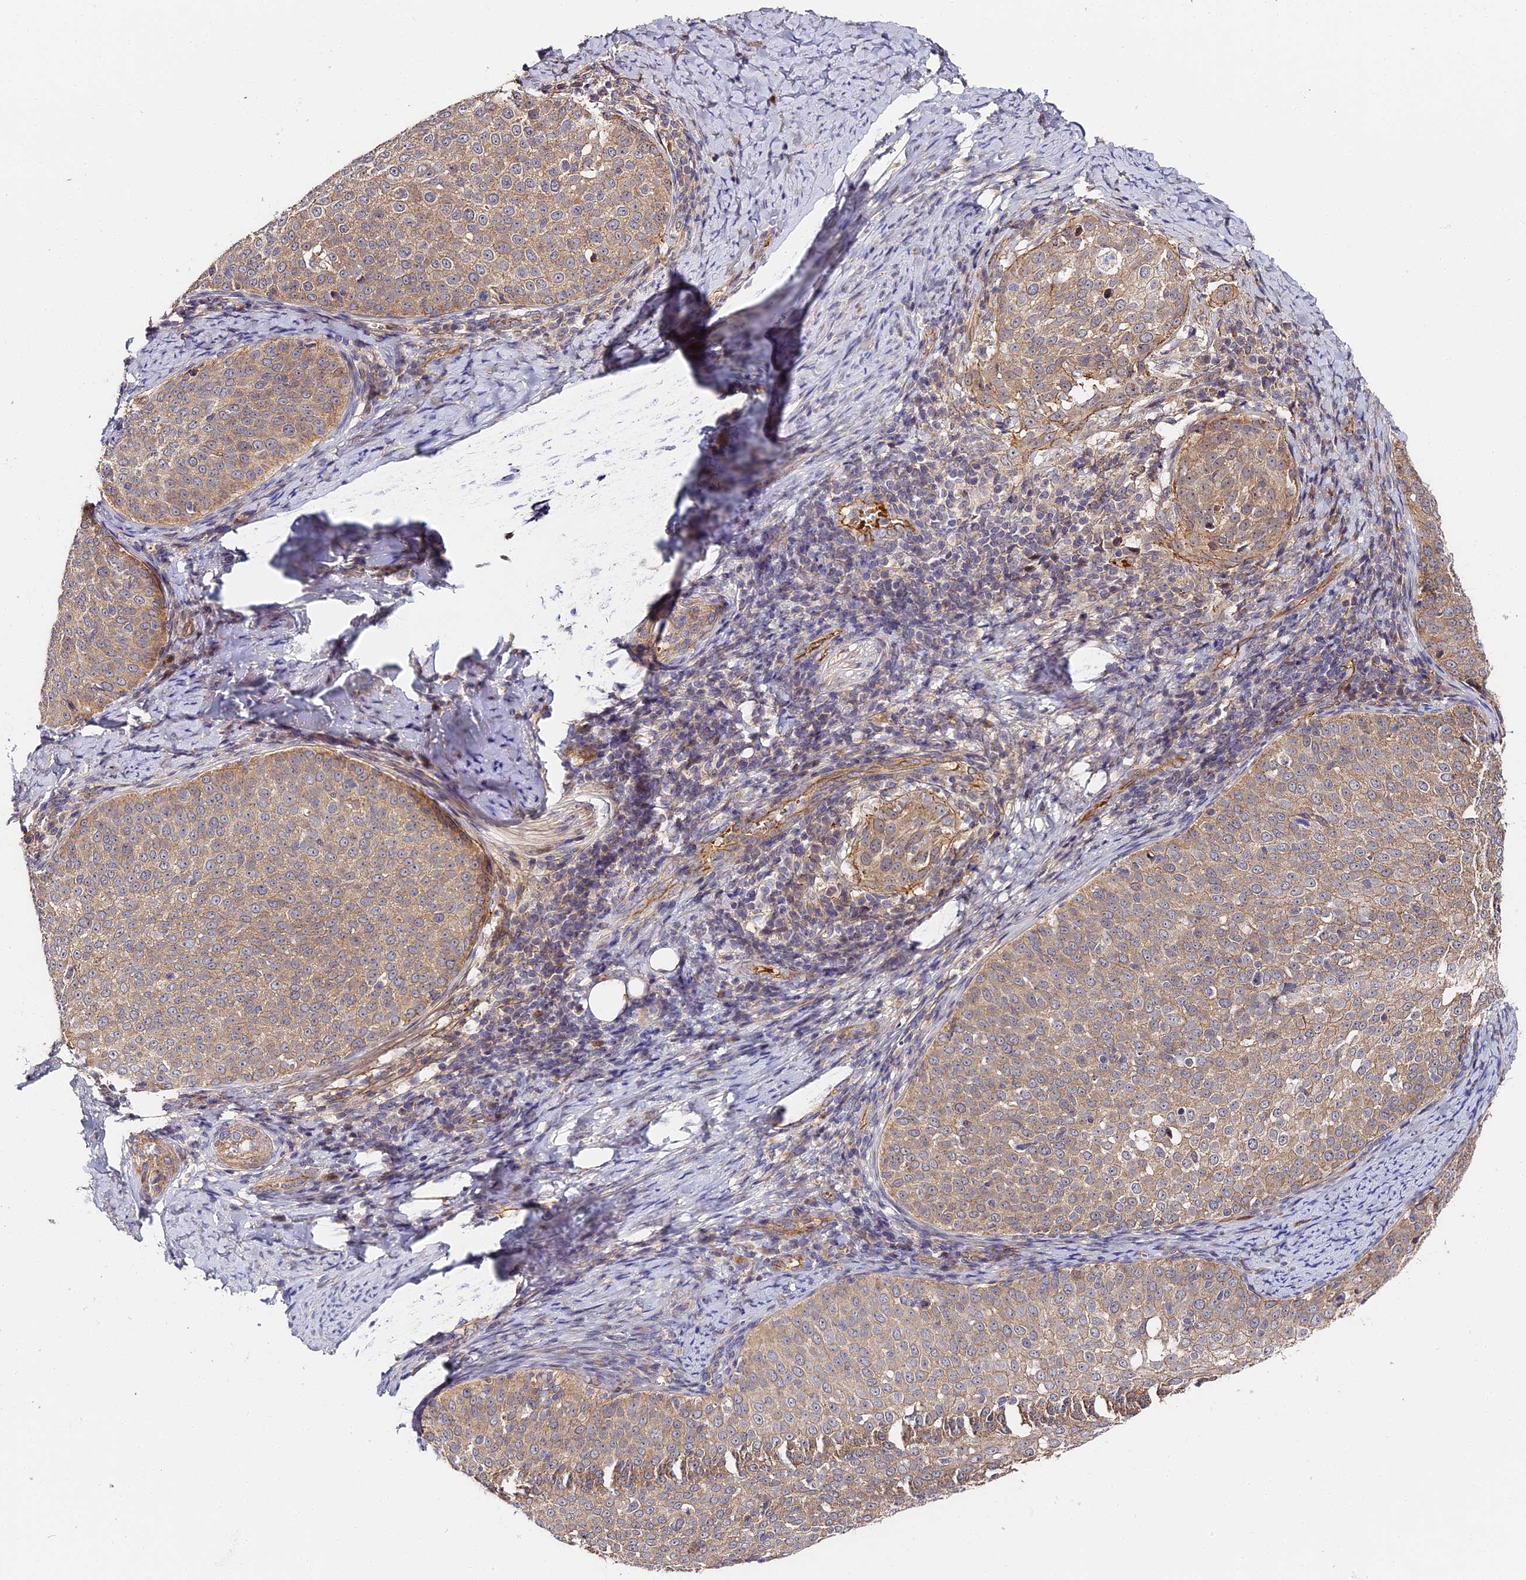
{"staining": {"intensity": "weak", "quantity": ">75%", "location": "cytoplasmic/membranous"}, "tissue": "cervical cancer", "cell_type": "Tumor cells", "image_type": "cancer", "snomed": [{"axis": "morphology", "description": "Squamous cell carcinoma, NOS"}, {"axis": "topography", "description": "Cervix"}], "caption": "Immunohistochemical staining of human cervical squamous cell carcinoma demonstrates weak cytoplasmic/membranous protein staining in about >75% of tumor cells. Using DAB (3,3'-diaminobenzidine) (brown) and hematoxylin (blue) stains, captured at high magnification using brightfield microscopy.", "gene": "MISP3", "patient": {"sex": "female", "age": 57}}